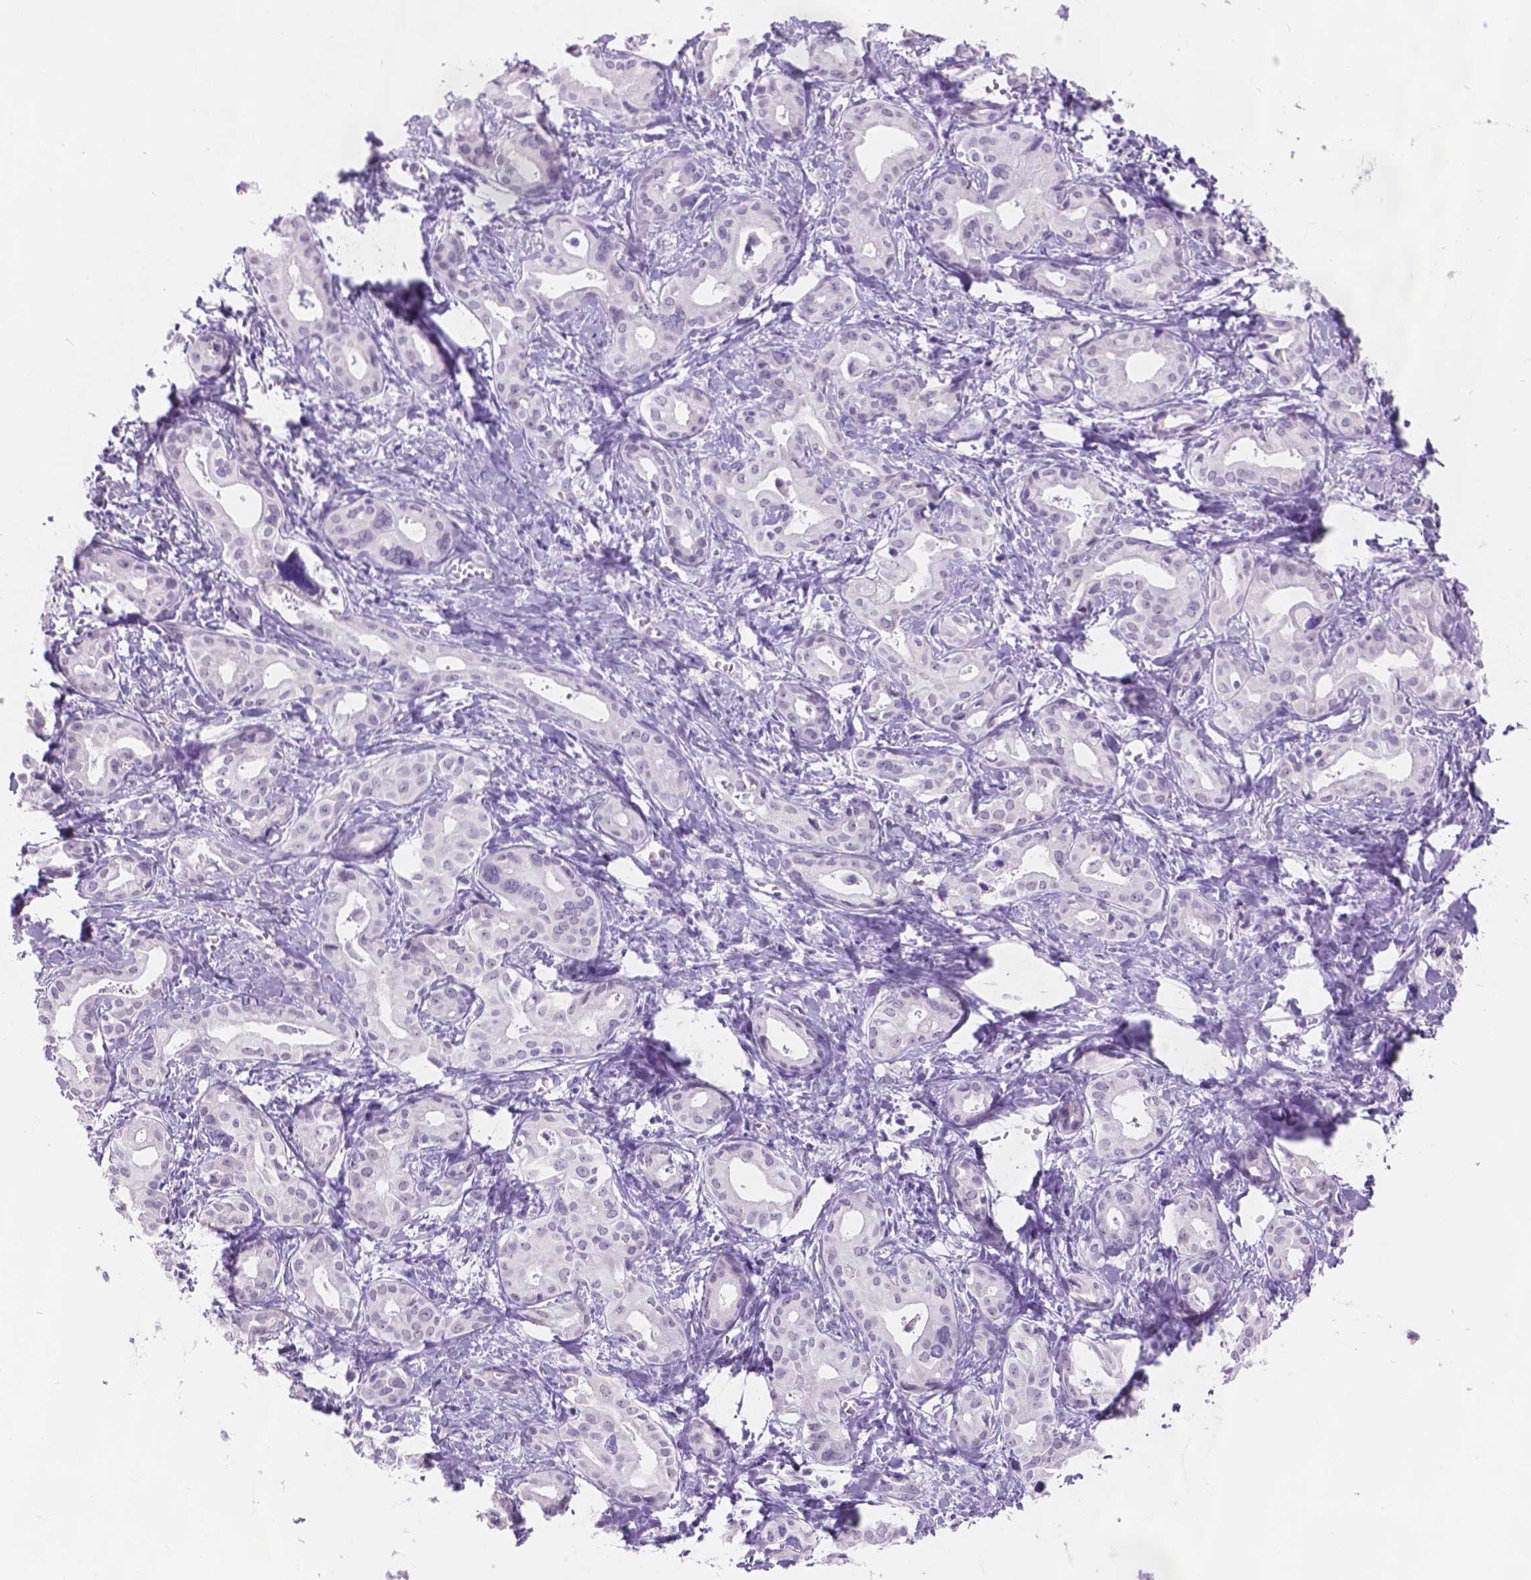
{"staining": {"intensity": "negative", "quantity": "none", "location": "none"}, "tissue": "liver cancer", "cell_type": "Tumor cells", "image_type": "cancer", "snomed": [{"axis": "morphology", "description": "Cholangiocarcinoma"}, {"axis": "topography", "description": "Liver"}], "caption": "Image shows no protein staining in tumor cells of liver cancer (cholangiocarcinoma) tissue.", "gene": "DCC", "patient": {"sex": "female", "age": 65}}